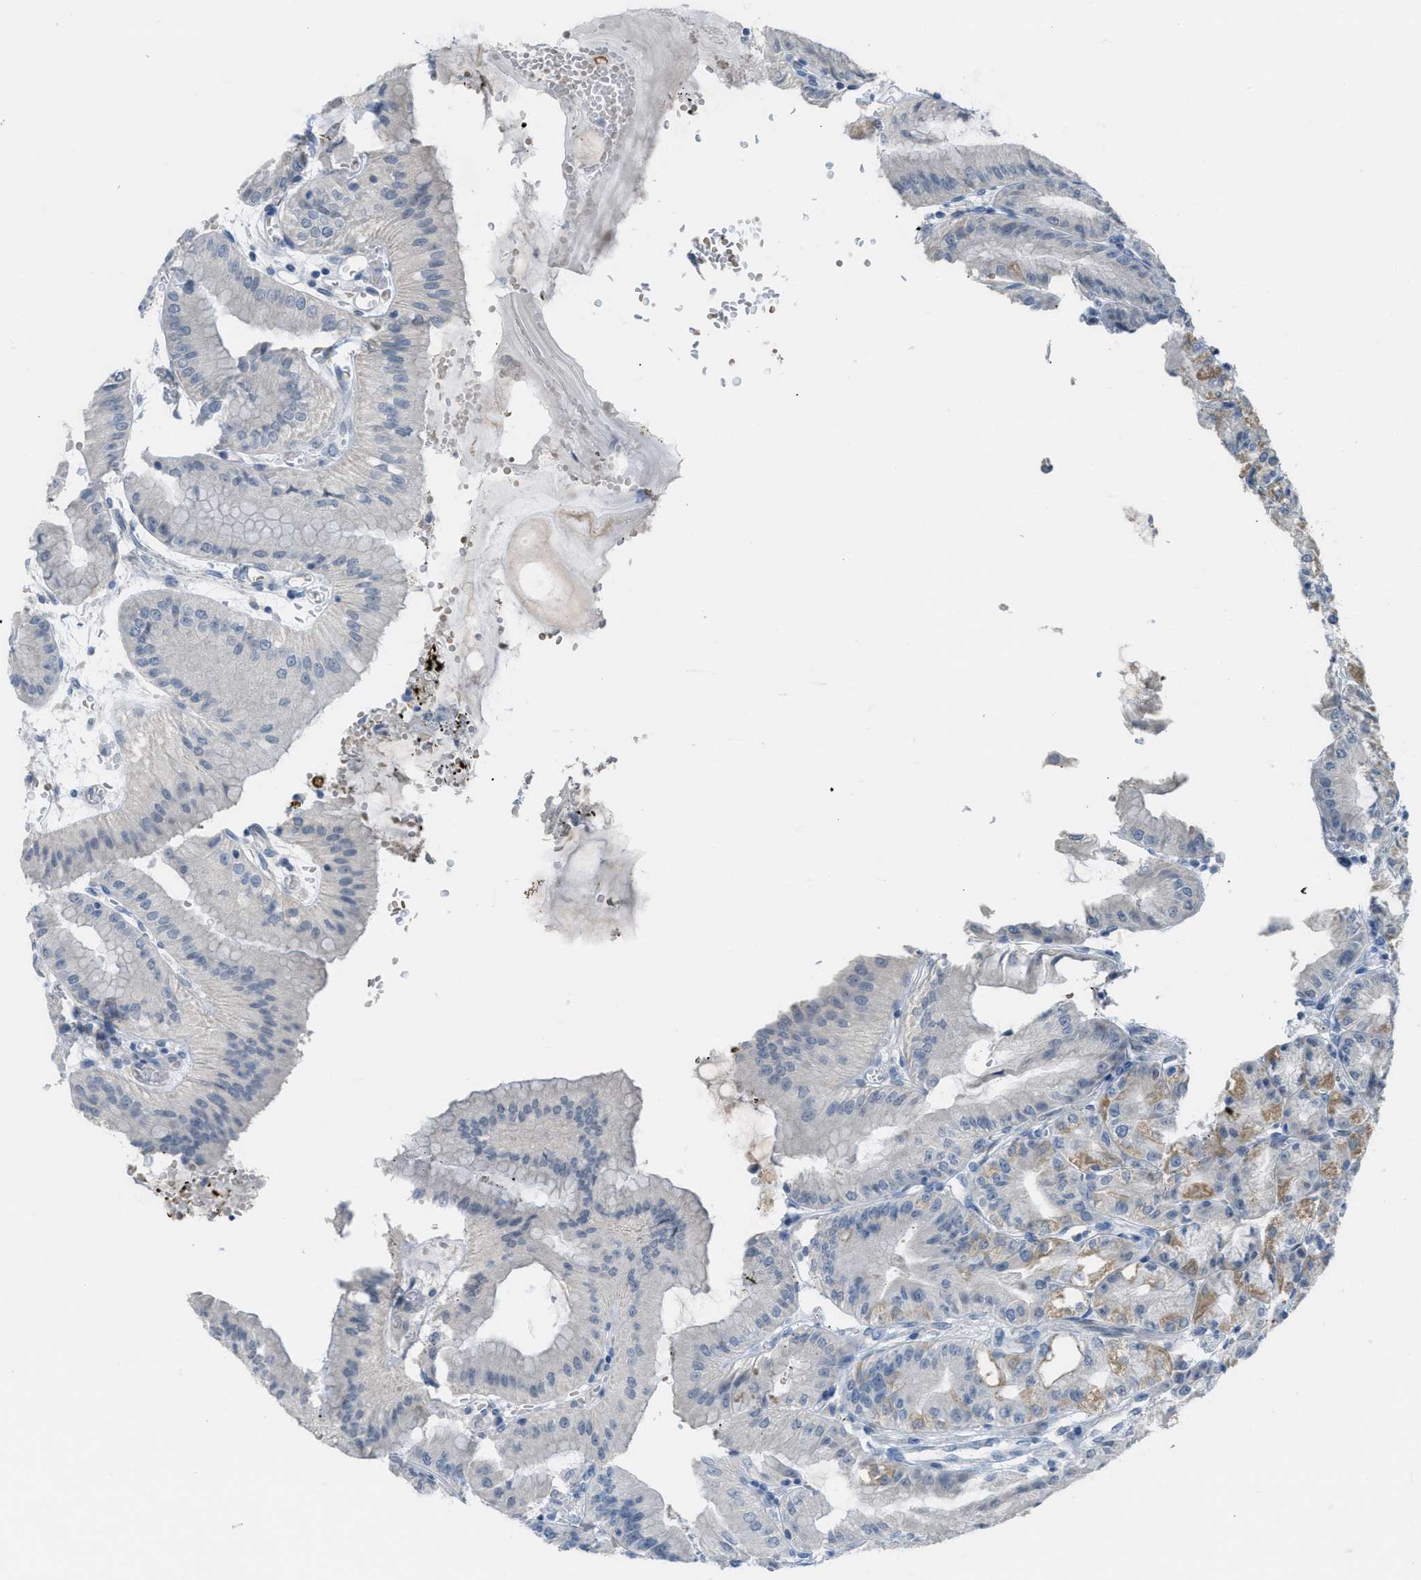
{"staining": {"intensity": "weak", "quantity": "<25%", "location": "cytoplasmic/membranous"}, "tissue": "stomach", "cell_type": "Glandular cells", "image_type": "normal", "snomed": [{"axis": "morphology", "description": "Normal tissue, NOS"}, {"axis": "topography", "description": "Stomach, lower"}], "caption": "Immunohistochemical staining of normal stomach shows no significant staining in glandular cells. The staining was performed using DAB to visualize the protein expression in brown, while the nuclei were stained in blue with hematoxylin (Magnification: 20x).", "gene": "TXNDC2", "patient": {"sex": "male", "age": 71}}